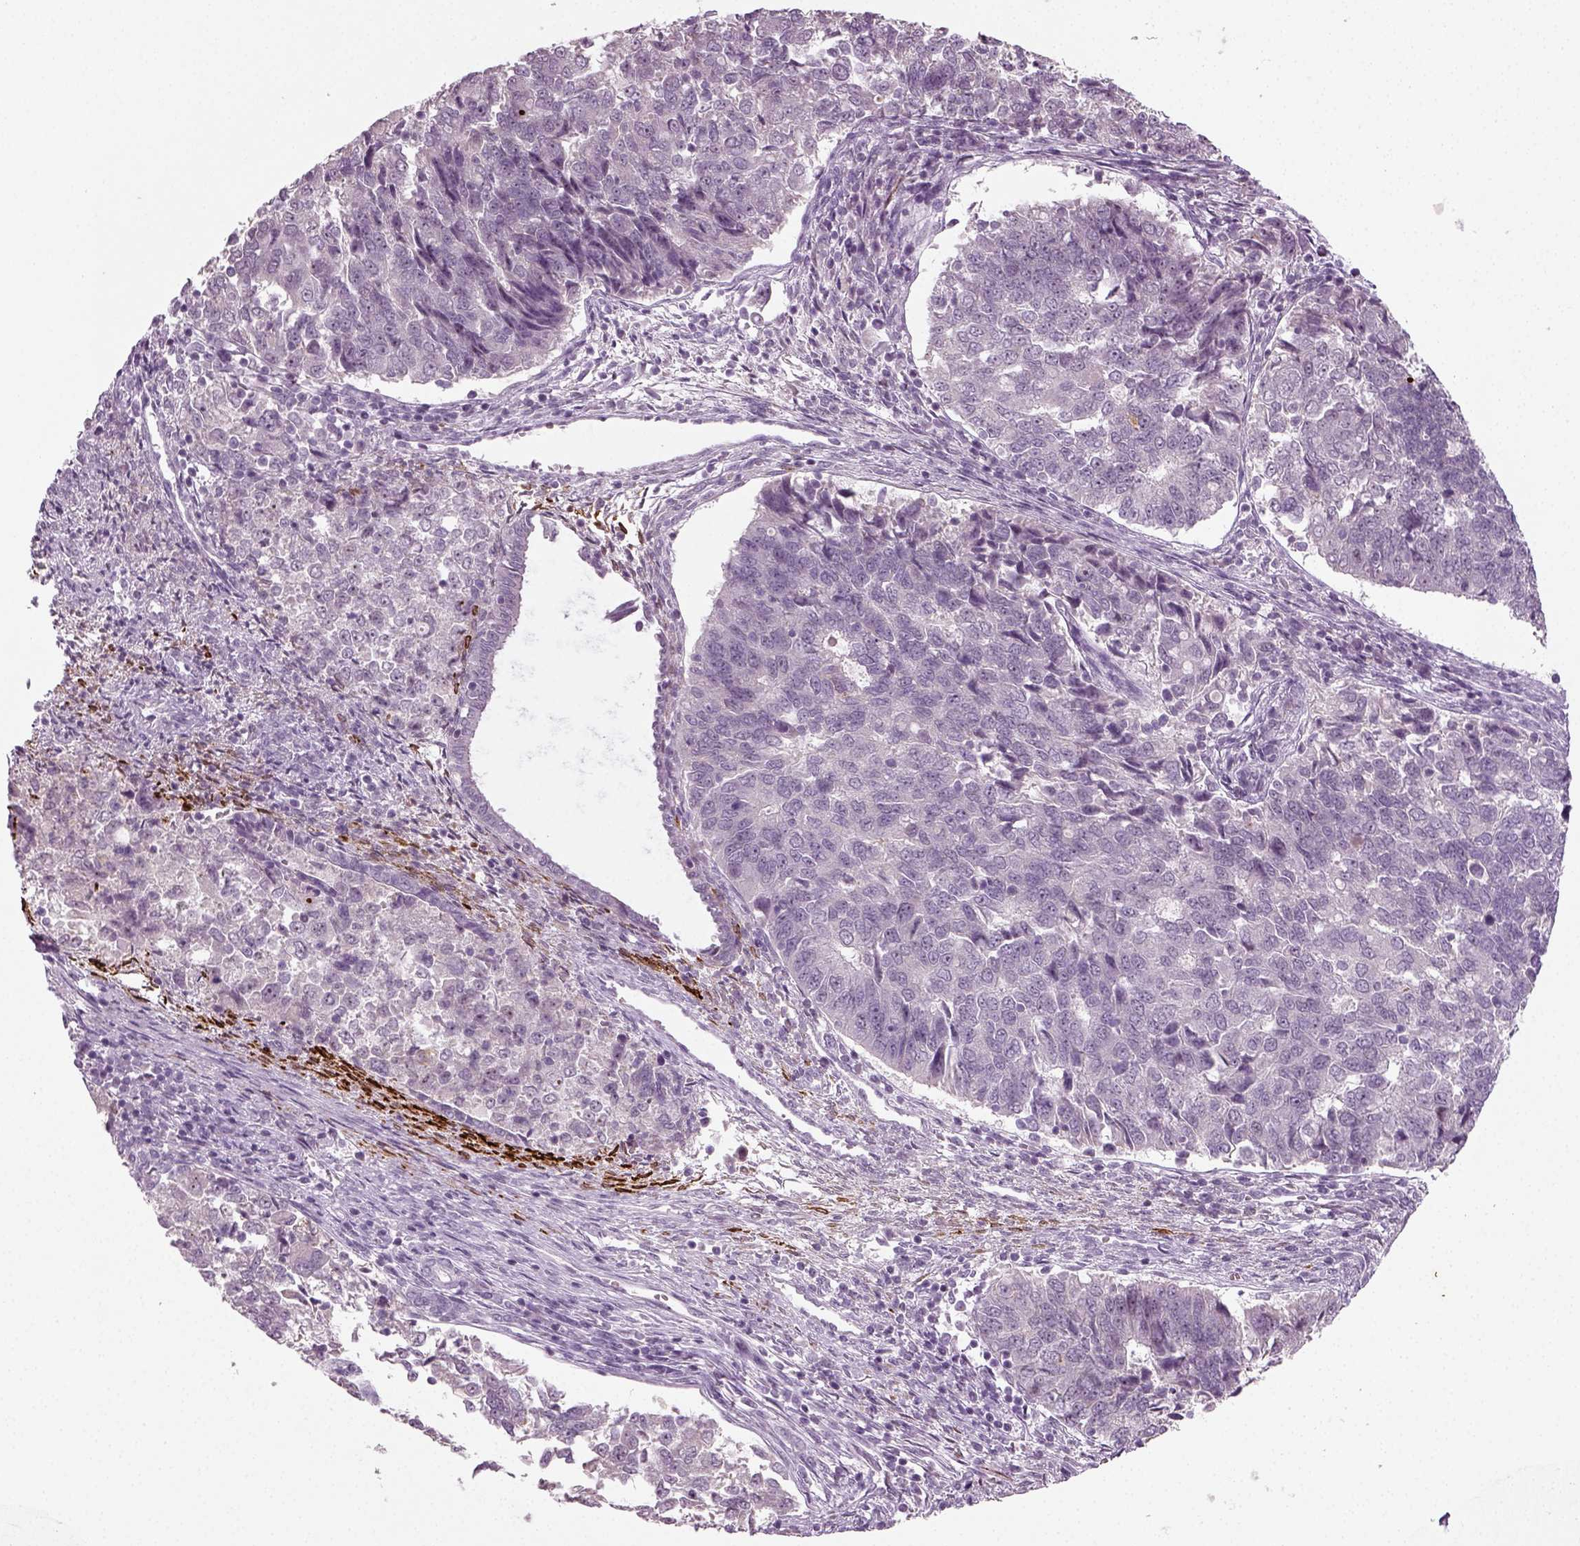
{"staining": {"intensity": "negative", "quantity": "none", "location": "none"}, "tissue": "endometrial cancer", "cell_type": "Tumor cells", "image_type": "cancer", "snomed": [{"axis": "morphology", "description": "Adenocarcinoma, NOS"}, {"axis": "topography", "description": "Endometrium"}], "caption": "Endometrial adenocarcinoma was stained to show a protein in brown. There is no significant staining in tumor cells. Brightfield microscopy of immunohistochemistry stained with DAB (3,3'-diaminobenzidine) (brown) and hematoxylin (blue), captured at high magnification.", "gene": "SYNGAP1", "patient": {"sex": "female", "age": 43}}